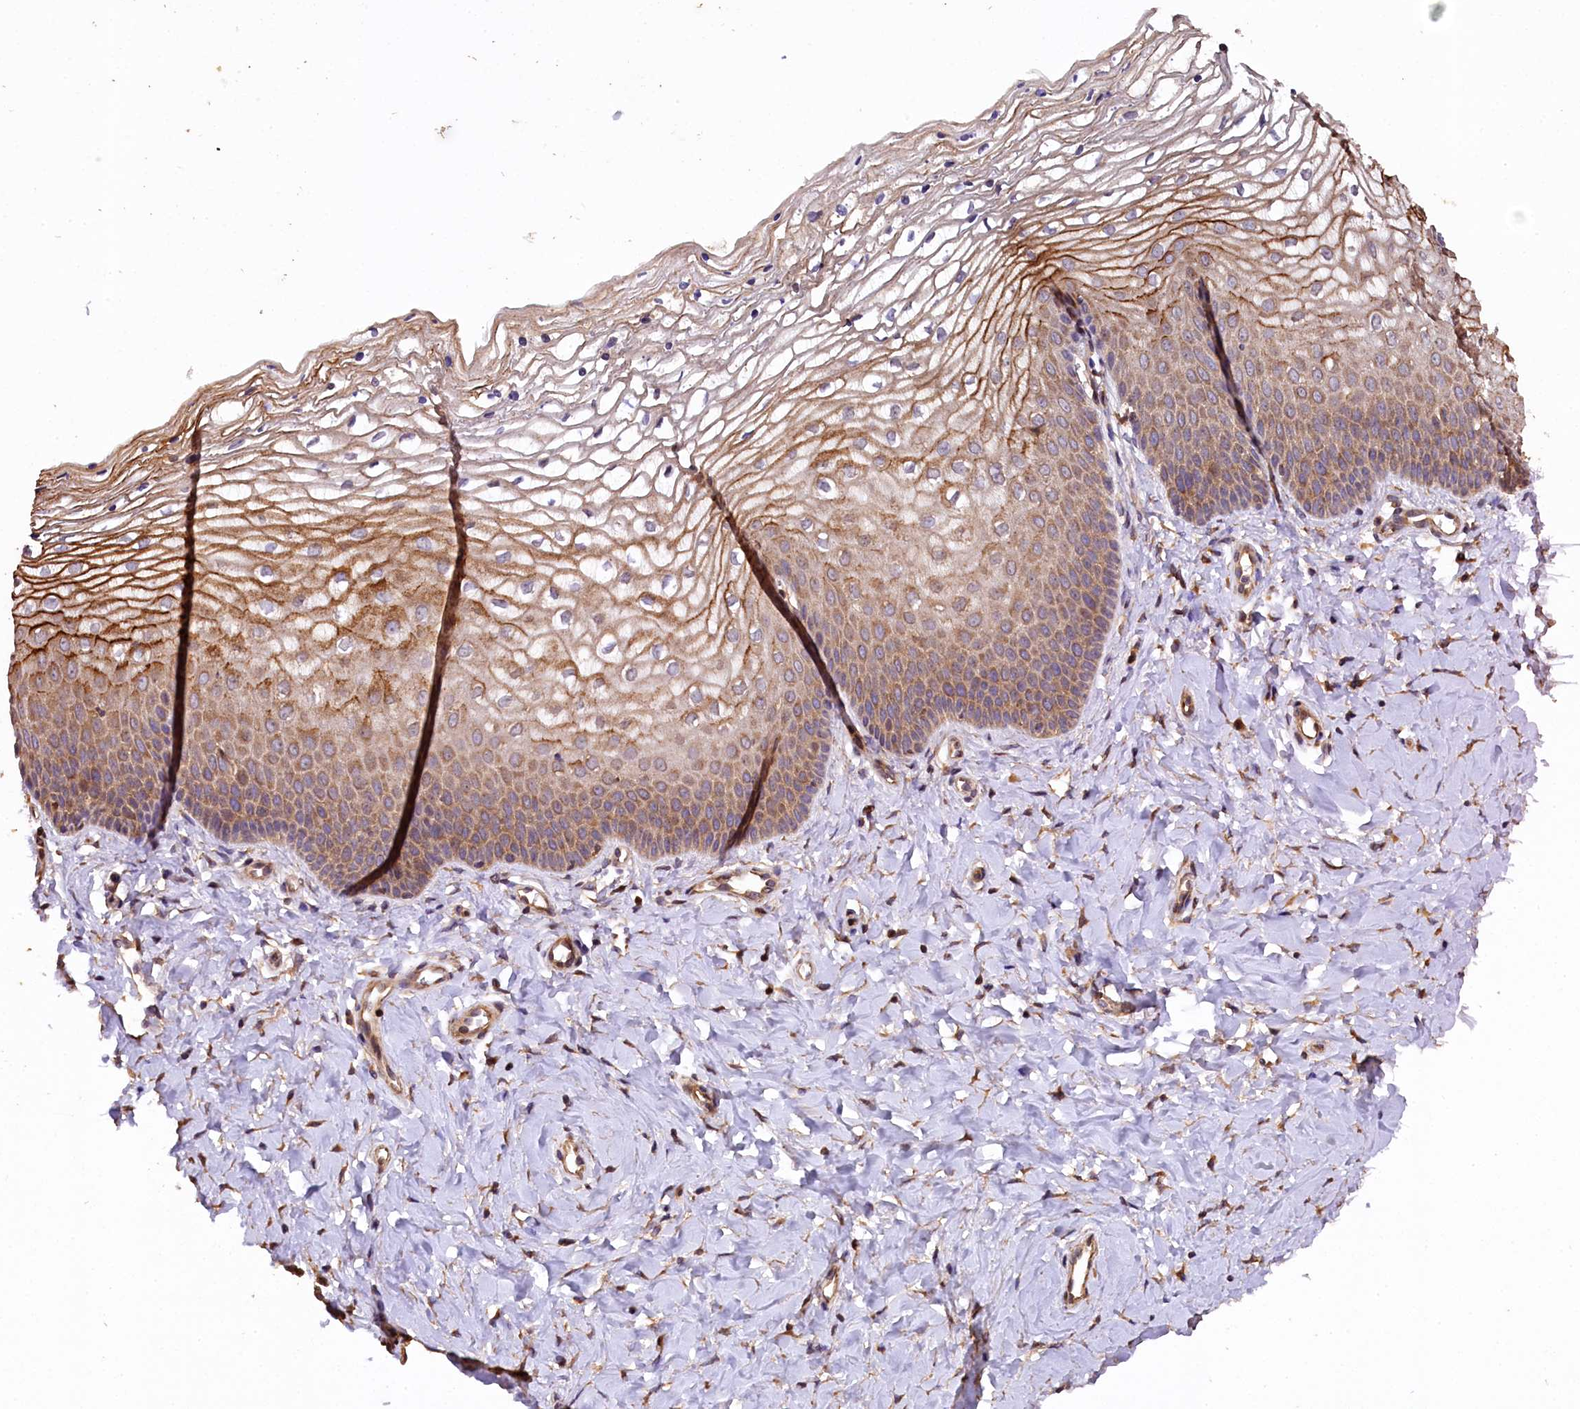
{"staining": {"intensity": "moderate", "quantity": ">75%", "location": "cytoplasmic/membranous"}, "tissue": "vagina", "cell_type": "Squamous epithelial cells", "image_type": "normal", "snomed": [{"axis": "morphology", "description": "Normal tissue, NOS"}, {"axis": "topography", "description": "Vagina"}], "caption": "Squamous epithelial cells show medium levels of moderate cytoplasmic/membranous expression in approximately >75% of cells in benign vagina.", "gene": "KLC2", "patient": {"sex": "female", "age": 68}}